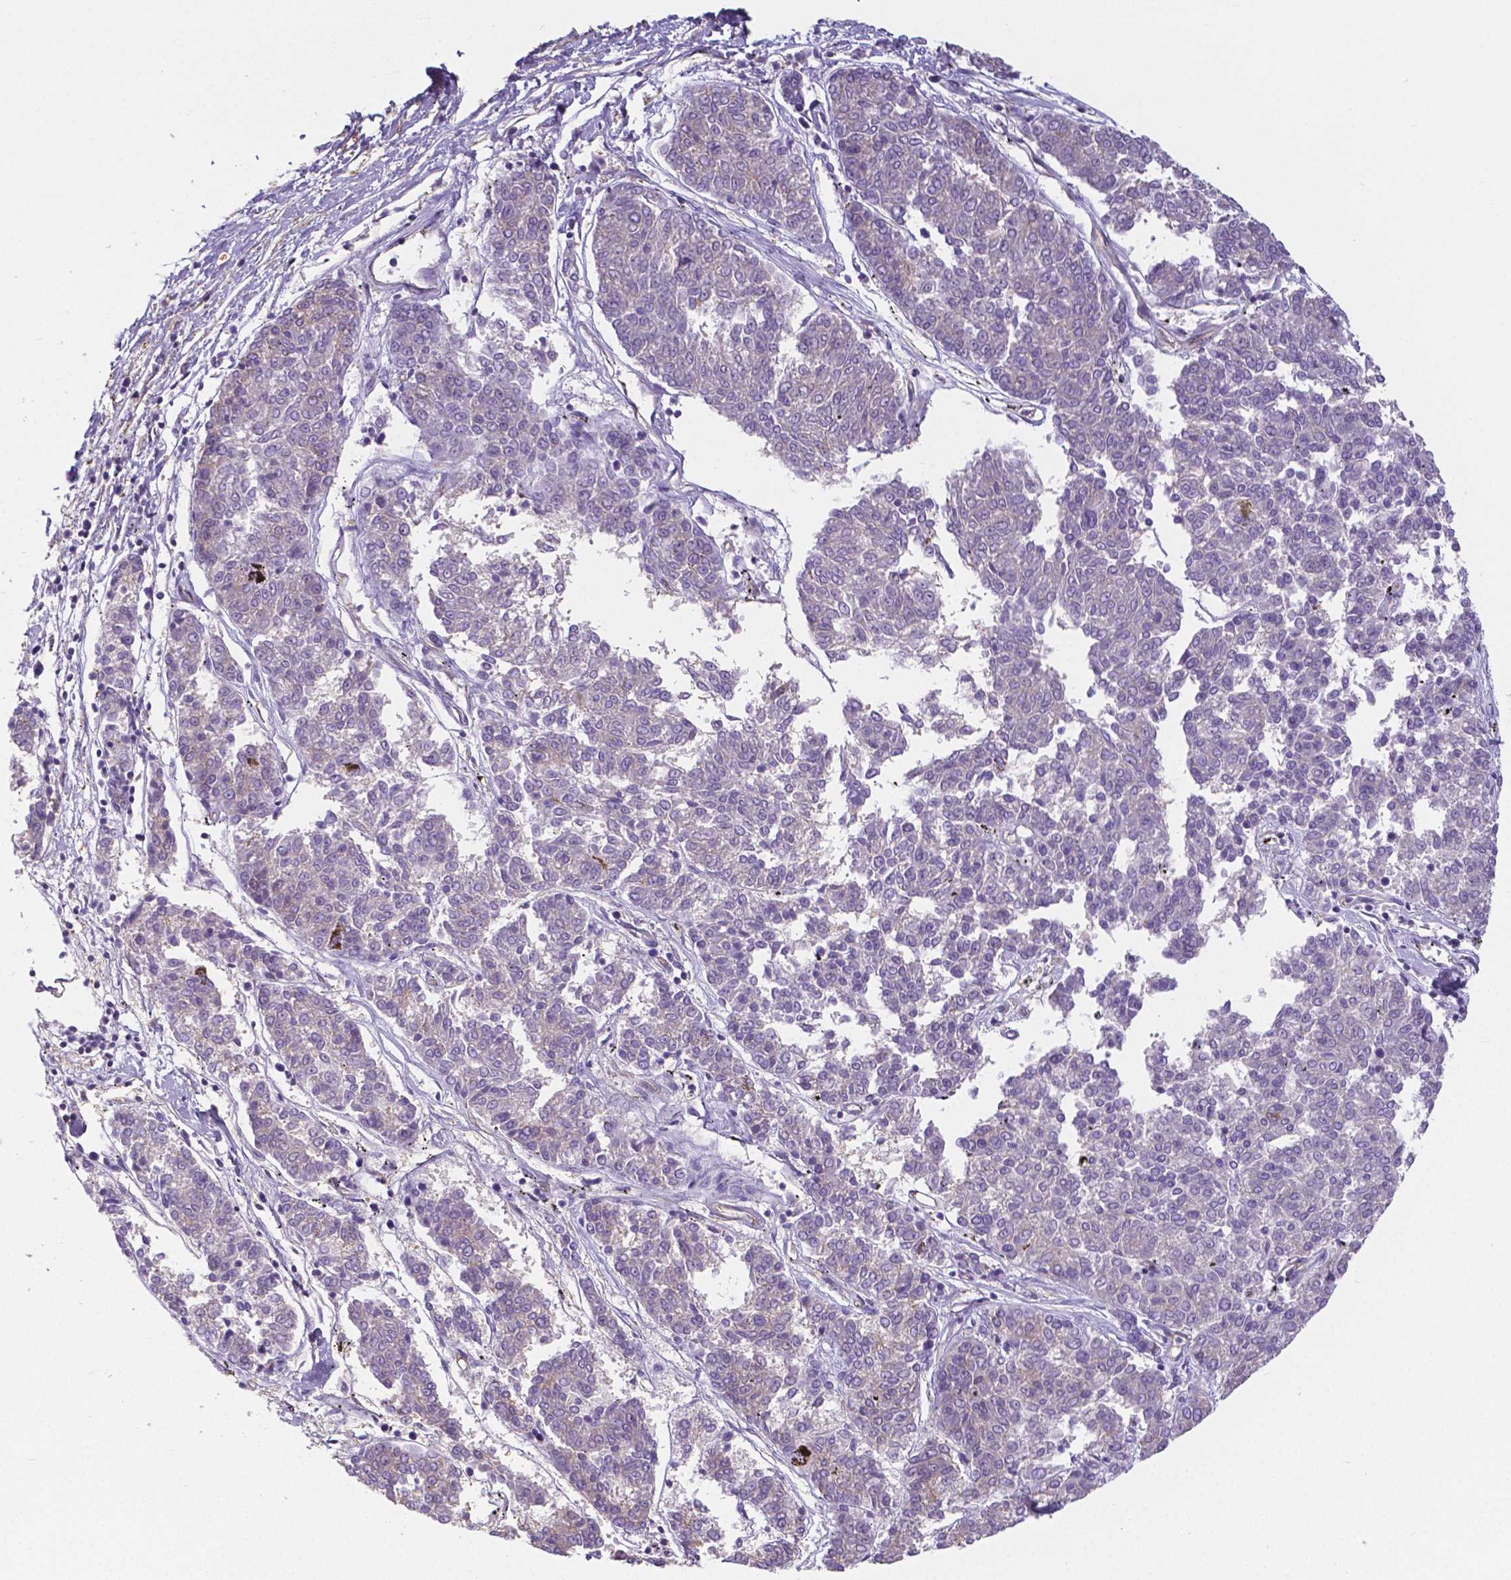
{"staining": {"intensity": "negative", "quantity": "none", "location": "none"}, "tissue": "melanoma", "cell_type": "Tumor cells", "image_type": "cancer", "snomed": [{"axis": "morphology", "description": "Malignant melanoma, NOS"}, {"axis": "topography", "description": "Skin"}], "caption": "Immunohistochemical staining of malignant melanoma reveals no significant staining in tumor cells. (DAB IHC visualized using brightfield microscopy, high magnification).", "gene": "CRMP1", "patient": {"sex": "female", "age": 72}}